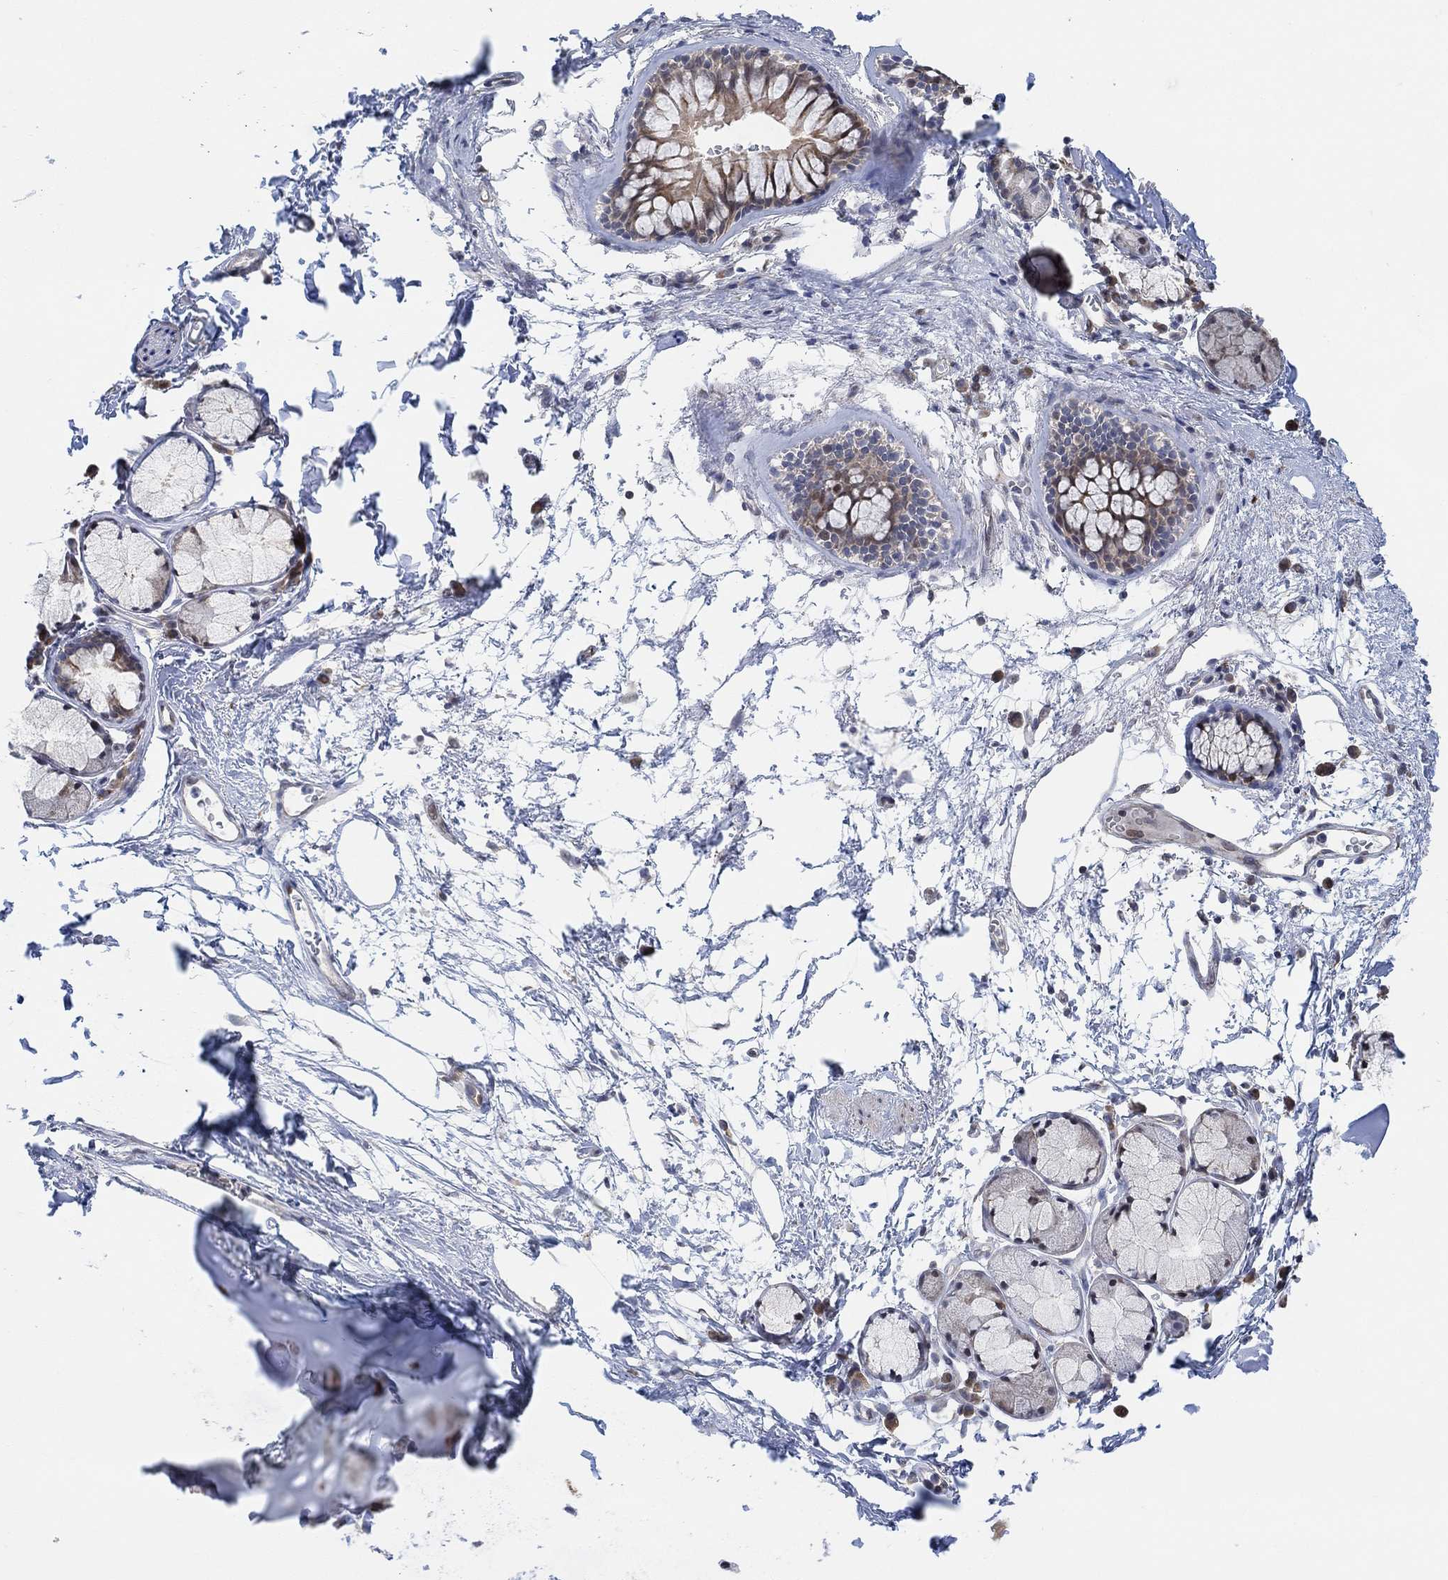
{"staining": {"intensity": "negative", "quantity": "none", "location": "none"}, "tissue": "adipose tissue", "cell_type": "Adipocytes", "image_type": "normal", "snomed": [{"axis": "morphology", "description": "Normal tissue, NOS"}, {"axis": "morphology", "description": "Squamous cell carcinoma, NOS"}, {"axis": "topography", "description": "Cartilage tissue"}, {"axis": "topography", "description": "Bronchus"}], "caption": "An IHC micrograph of benign adipose tissue is shown. There is no staining in adipocytes of adipose tissue. (Brightfield microscopy of DAB immunohistochemistry at high magnification).", "gene": "CNTF", "patient": {"sex": "male", "age": 72}}